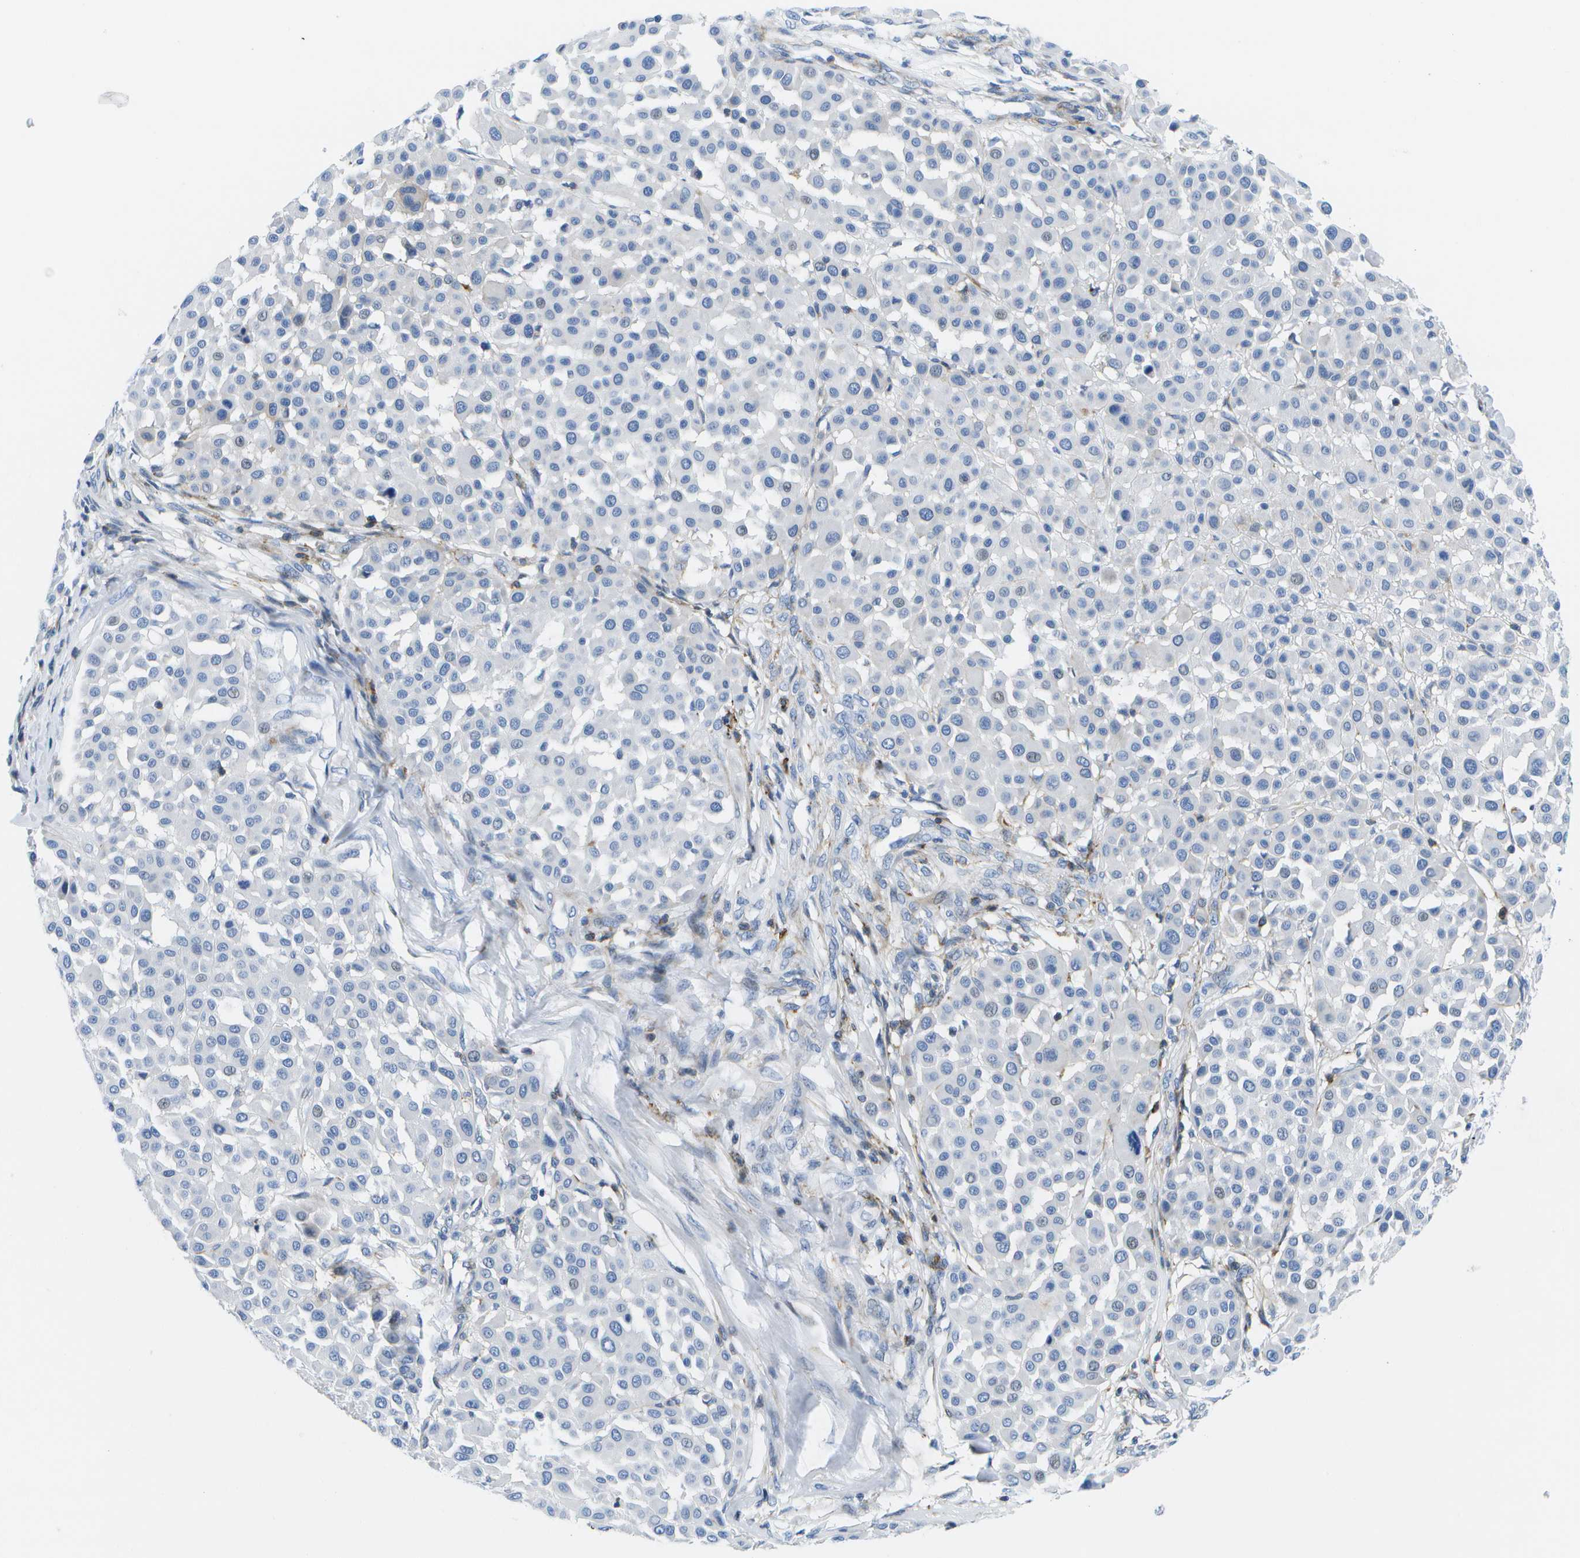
{"staining": {"intensity": "negative", "quantity": "none", "location": "none"}, "tissue": "melanoma", "cell_type": "Tumor cells", "image_type": "cancer", "snomed": [{"axis": "morphology", "description": "Malignant melanoma, Metastatic site"}, {"axis": "topography", "description": "Soft tissue"}], "caption": "A high-resolution histopathology image shows immunohistochemistry (IHC) staining of malignant melanoma (metastatic site), which reveals no significant positivity in tumor cells.", "gene": "ADGRG6", "patient": {"sex": "male", "age": 41}}